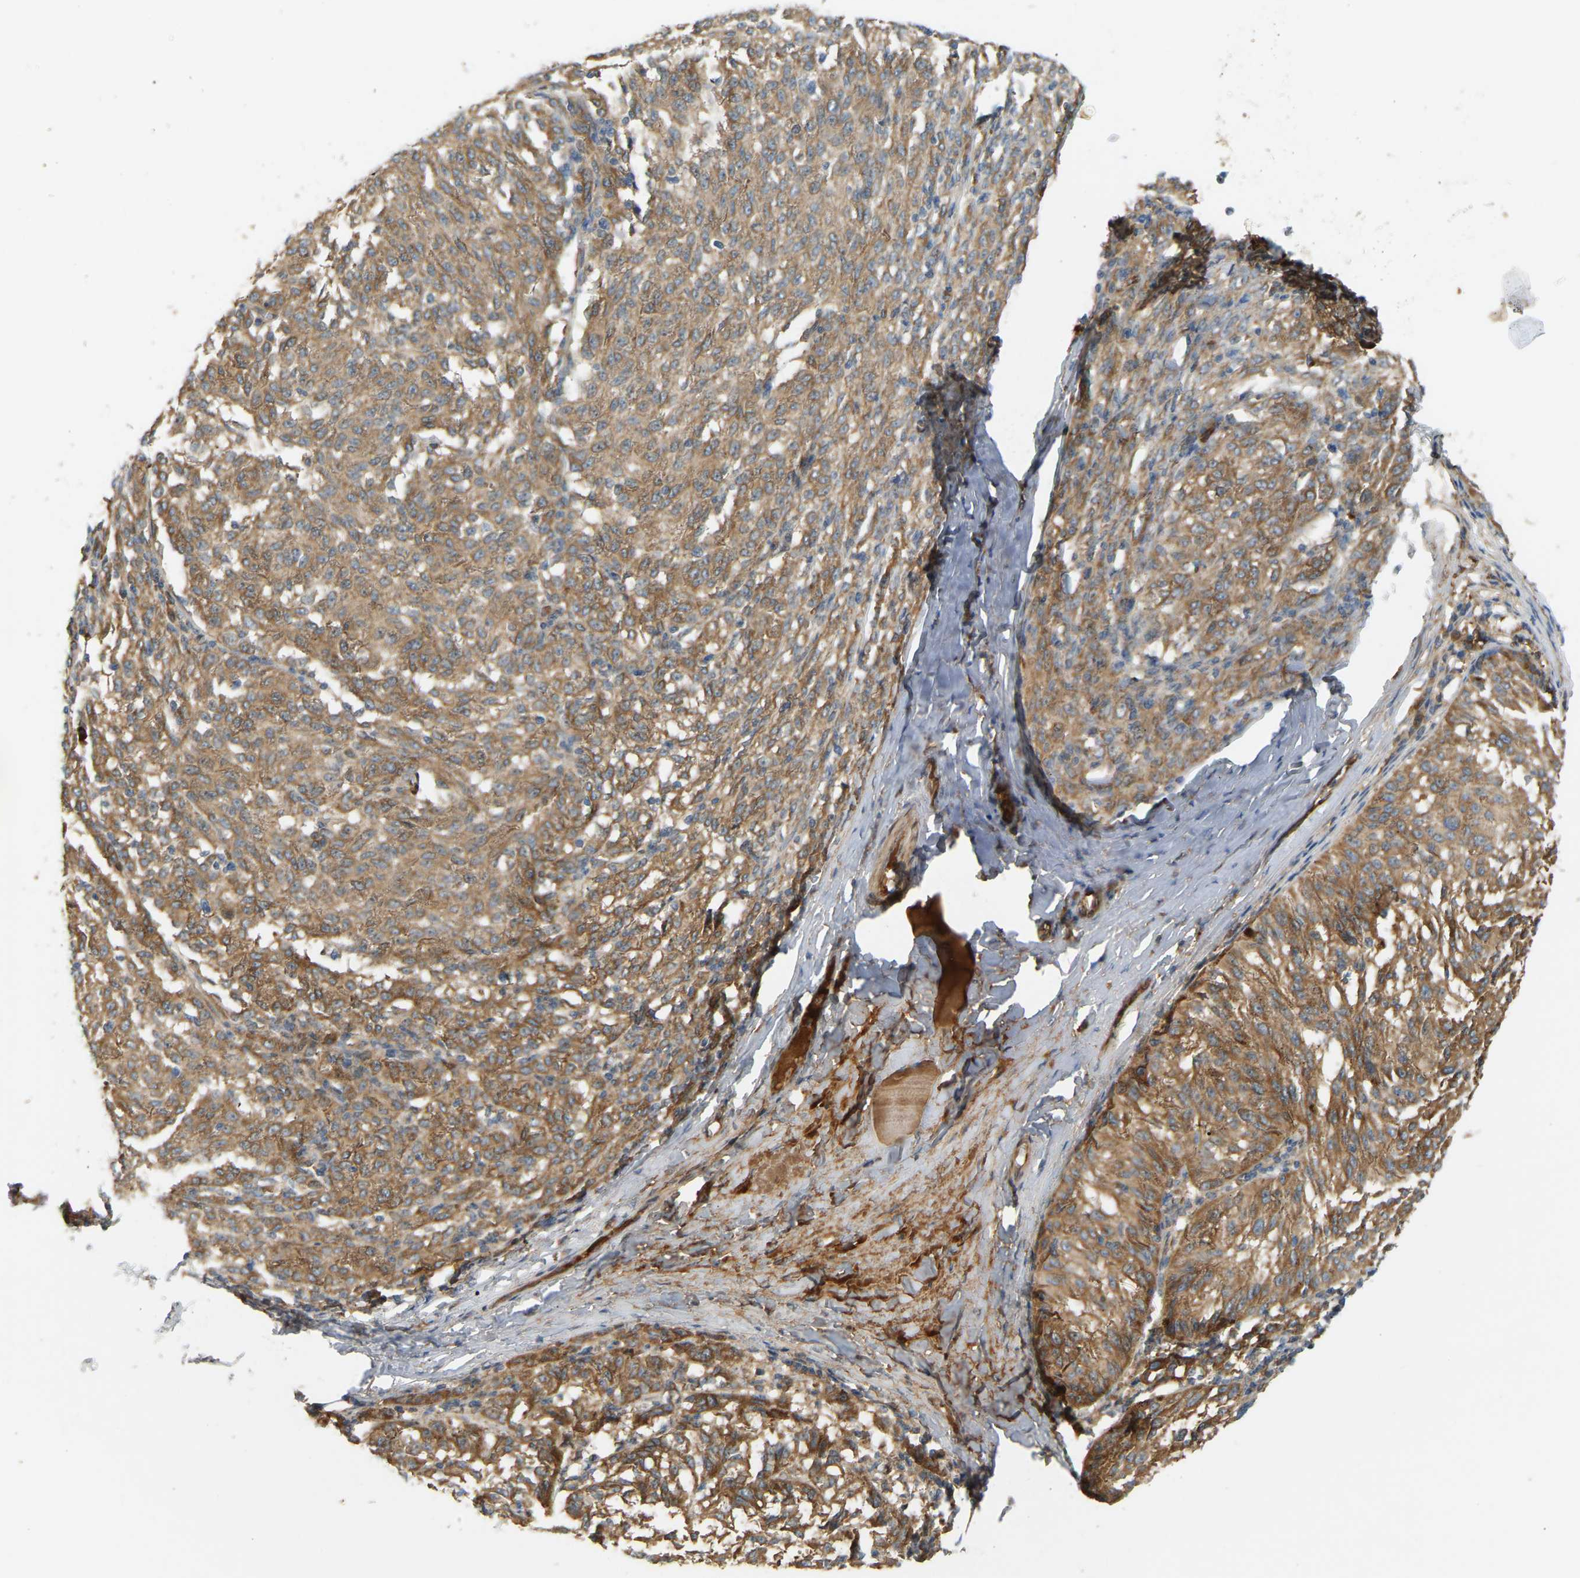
{"staining": {"intensity": "moderate", "quantity": ">75%", "location": "cytoplasmic/membranous"}, "tissue": "melanoma", "cell_type": "Tumor cells", "image_type": "cancer", "snomed": [{"axis": "morphology", "description": "Malignant melanoma, NOS"}, {"axis": "topography", "description": "Skin"}], "caption": "Immunohistochemical staining of human malignant melanoma displays medium levels of moderate cytoplasmic/membranous protein staining in approximately >75% of tumor cells.", "gene": "PTCD1", "patient": {"sex": "female", "age": 72}}